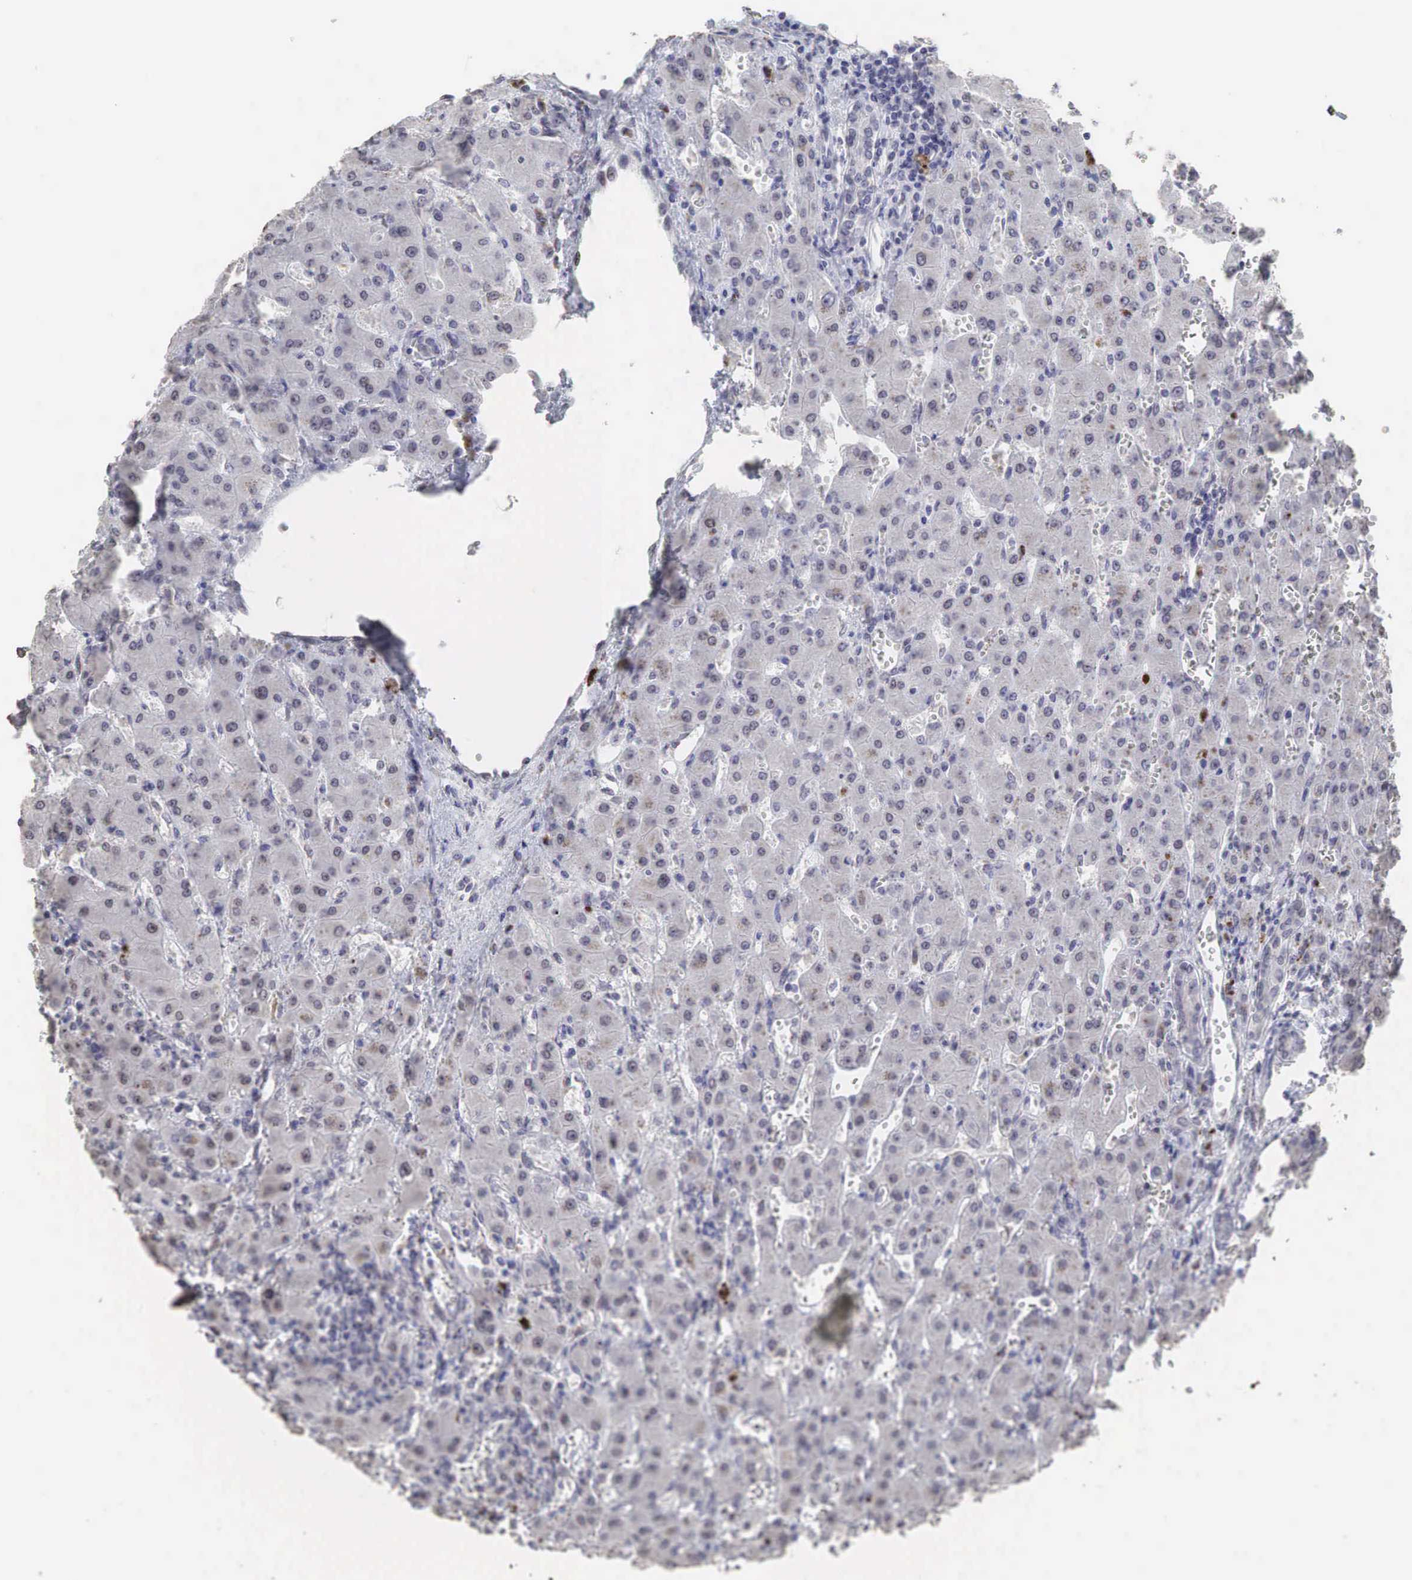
{"staining": {"intensity": "negative", "quantity": "none", "location": "none"}, "tissue": "liver", "cell_type": "Cholangiocytes", "image_type": "normal", "snomed": [{"axis": "morphology", "description": "Normal tissue, NOS"}, {"axis": "topography", "description": "Liver"}], "caption": "DAB immunohistochemical staining of unremarkable liver reveals no significant staining in cholangiocytes. (DAB immunohistochemistry visualized using brightfield microscopy, high magnification).", "gene": "DKC1", "patient": {"sex": "female", "age": 30}}